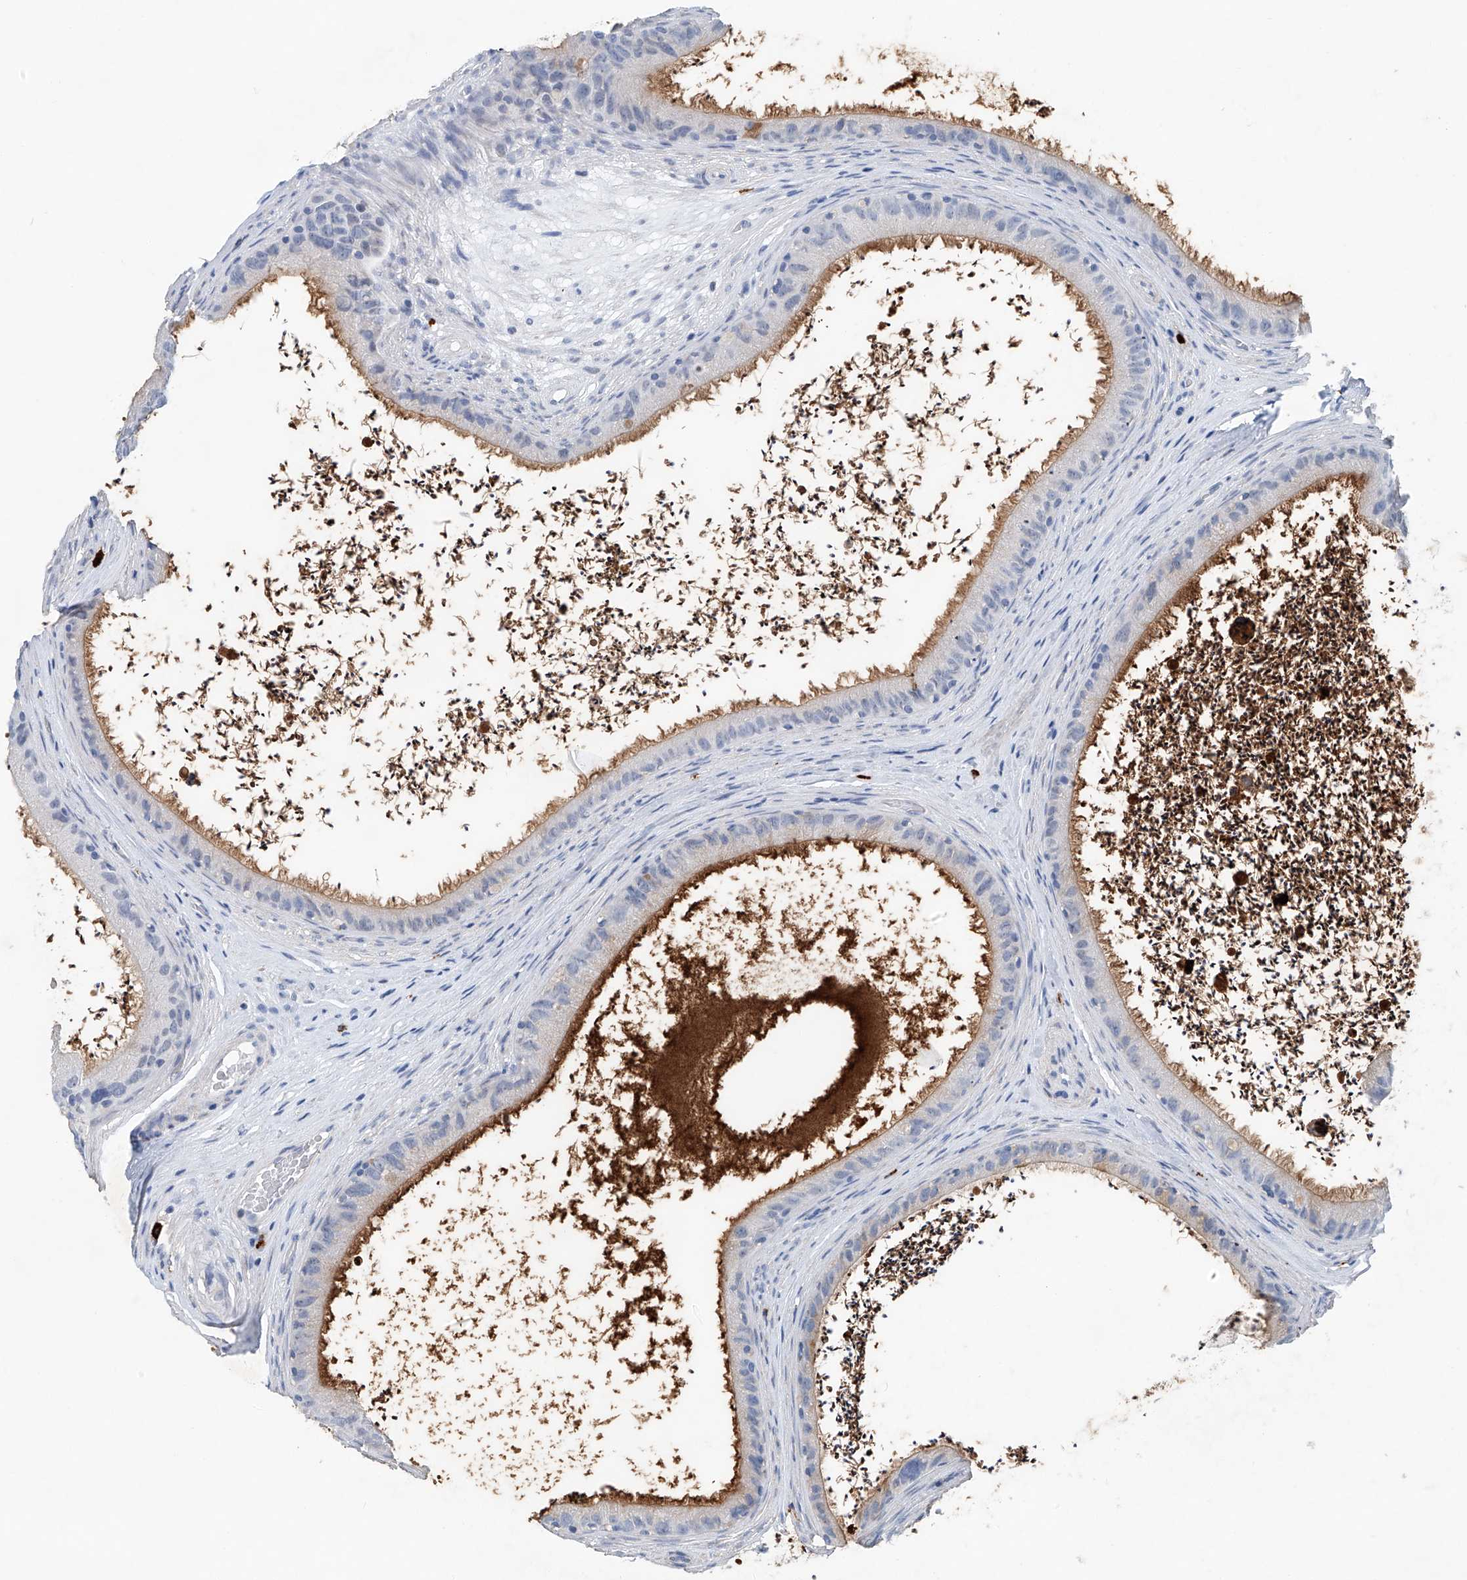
{"staining": {"intensity": "moderate", "quantity": "<25%", "location": "cytoplasmic/membranous"}, "tissue": "epididymis", "cell_type": "Glandular cells", "image_type": "normal", "snomed": [{"axis": "morphology", "description": "Normal tissue, NOS"}, {"axis": "topography", "description": "Epididymis, spermatic cord, NOS"}], "caption": "Immunohistochemical staining of benign epididymis exhibits low levels of moderate cytoplasmic/membranous staining in approximately <25% of glandular cells.", "gene": "KLF15", "patient": {"sex": "male", "age": 50}}